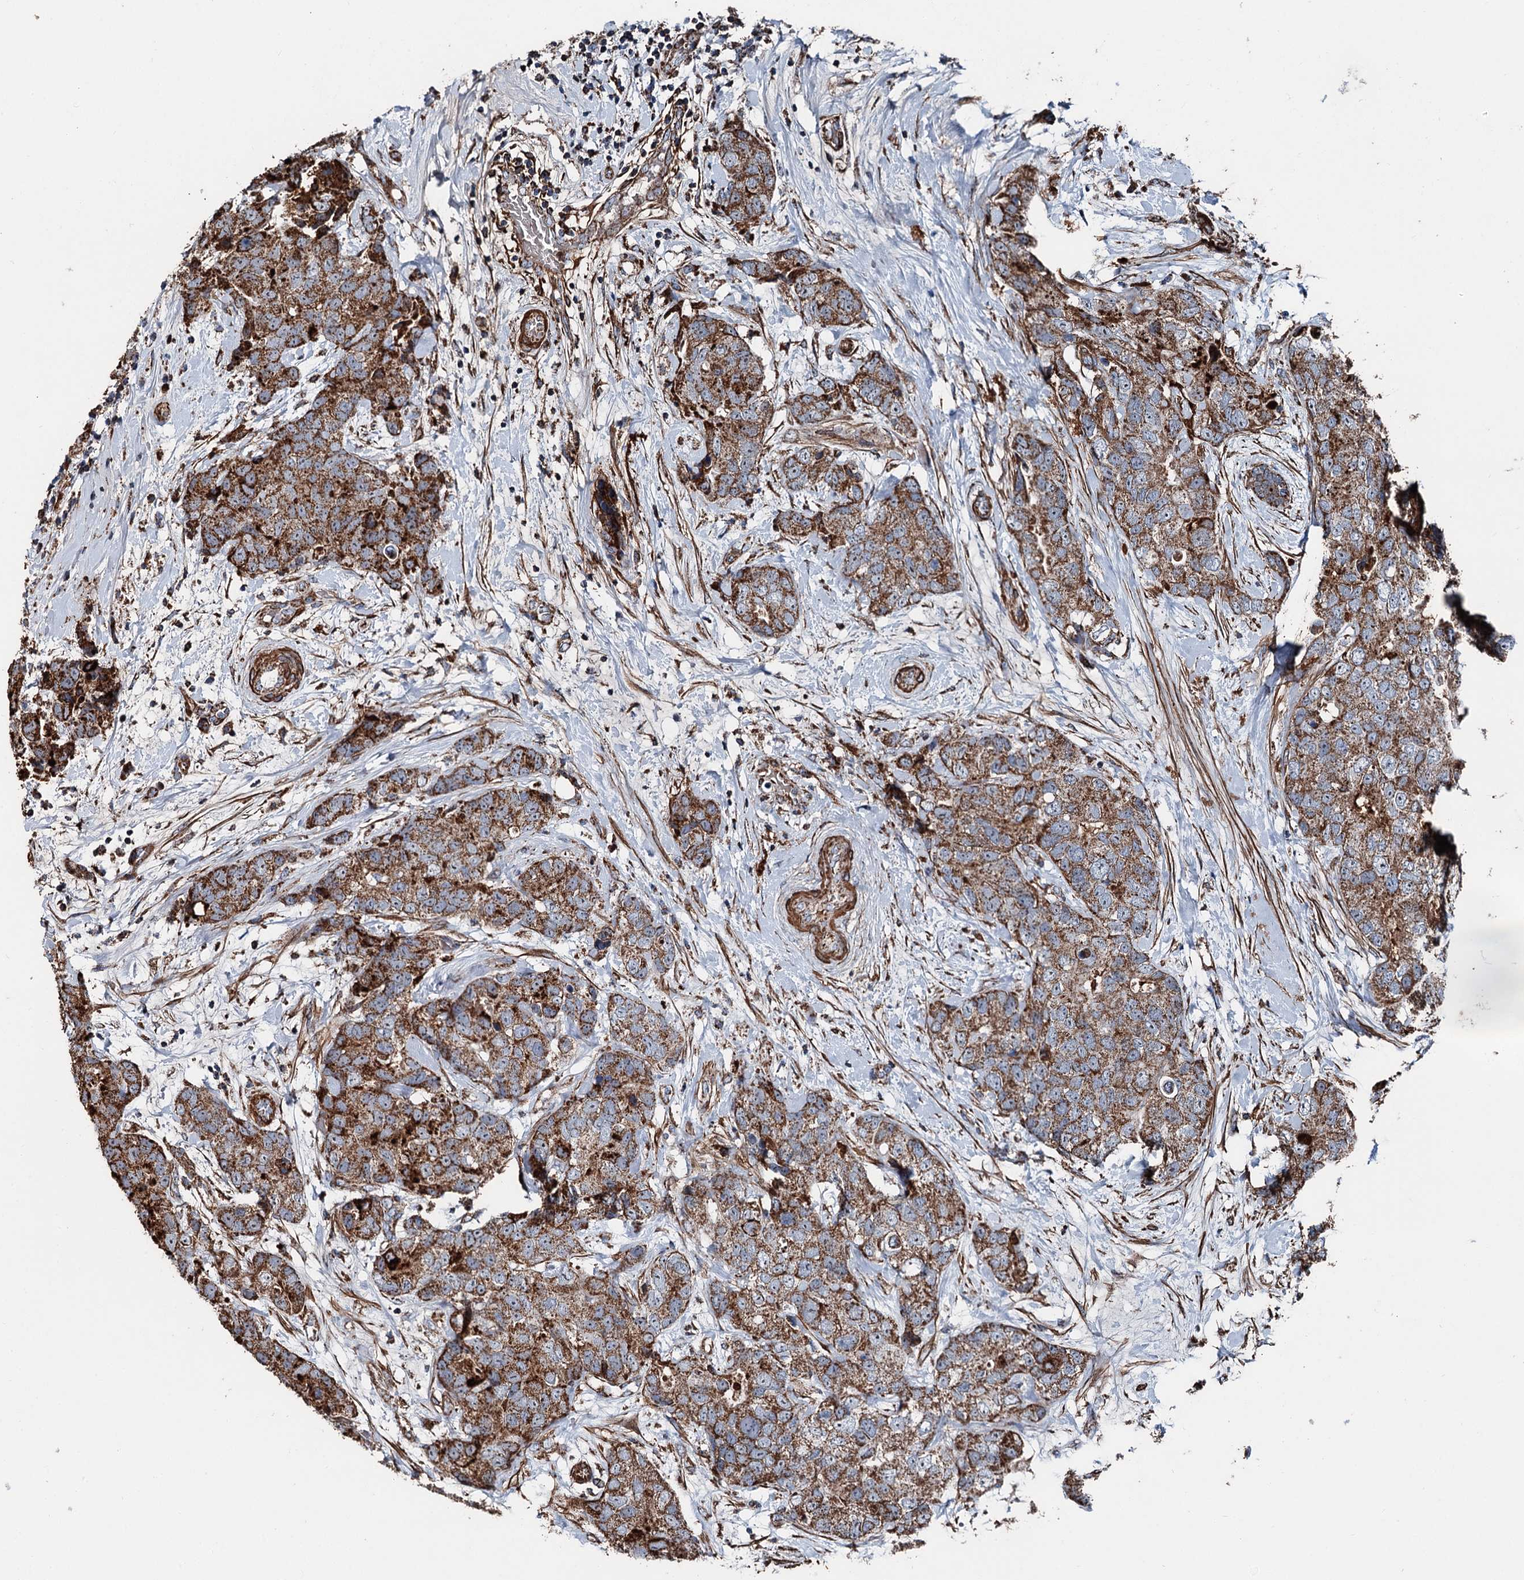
{"staining": {"intensity": "strong", "quantity": ">75%", "location": "cytoplasmic/membranous"}, "tissue": "breast cancer", "cell_type": "Tumor cells", "image_type": "cancer", "snomed": [{"axis": "morphology", "description": "Duct carcinoma"}, {"axis": "topography", "description": "Breast"}], "caption": "DAB immunohistochemical staining of human breast cancer (invasive ductal carcinoma) displays strong cytoplasmic/membranous protein positivity in about >75% of tumor cells. (brown staining indicates protein expression, while blue staining denotes nuclei).", "gene": "DDIAS", "patient": {"sex": "female", "age": 62}}